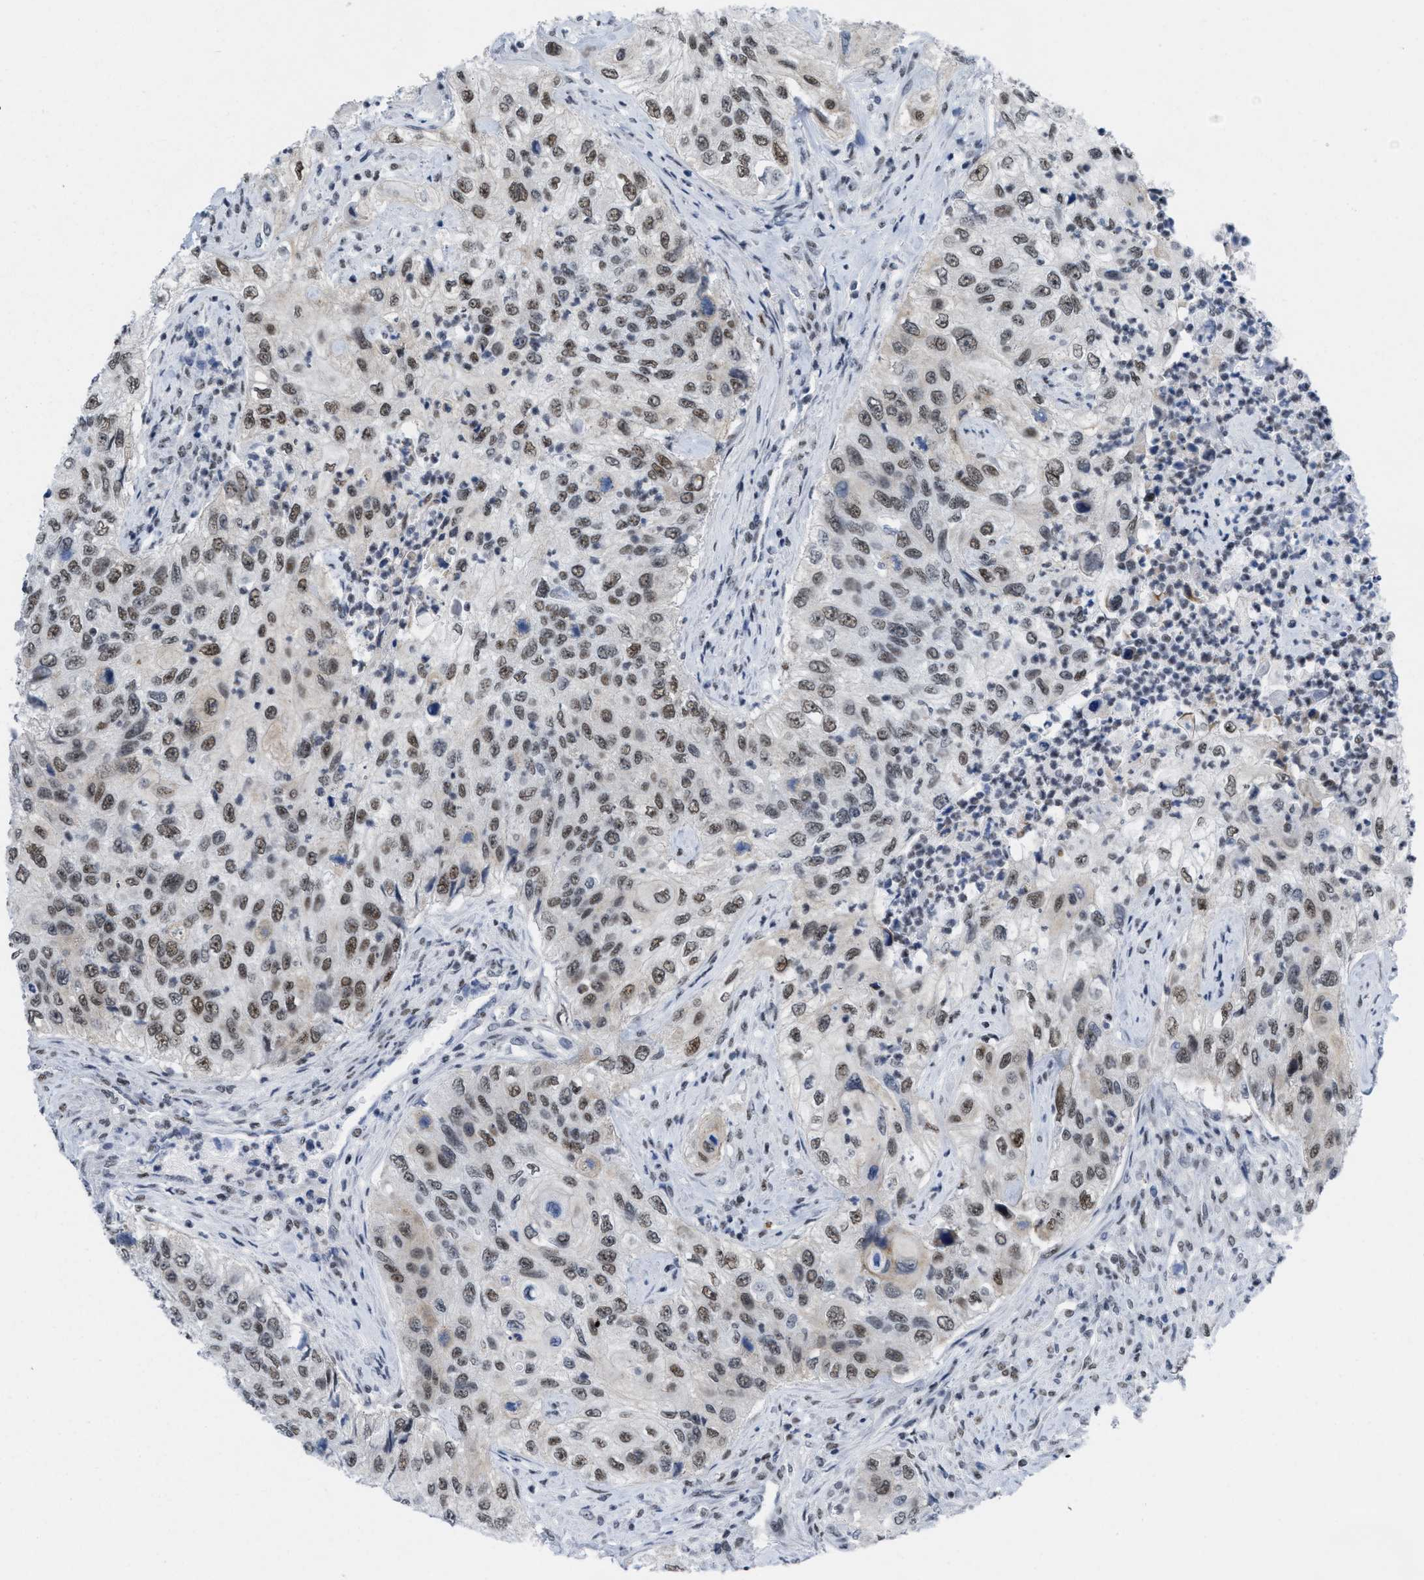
{"staining": {"intensity": "moderate", "quantity": ">75%", "location": "nuclear"}, "tissue": "urothelial cancer", "cell_type": "Tumor cells", "image_type": "cancer", "snomed": [{"axis": "morphology", "description": "Urothelial carcinoma, High grade"}, {"axis": "topography", "description": "Urinary bladder"}], "caption": "Immunohistochemistry (DAB (3,3'-diaminobenzidine)) staining of human high-grade urothelial carcinoma demonstrates moderate nuclear protein positivity in approximately >75% of tumor cells.", "gene": "MIER1", "patient": {"sex": "female", "age": 60}}